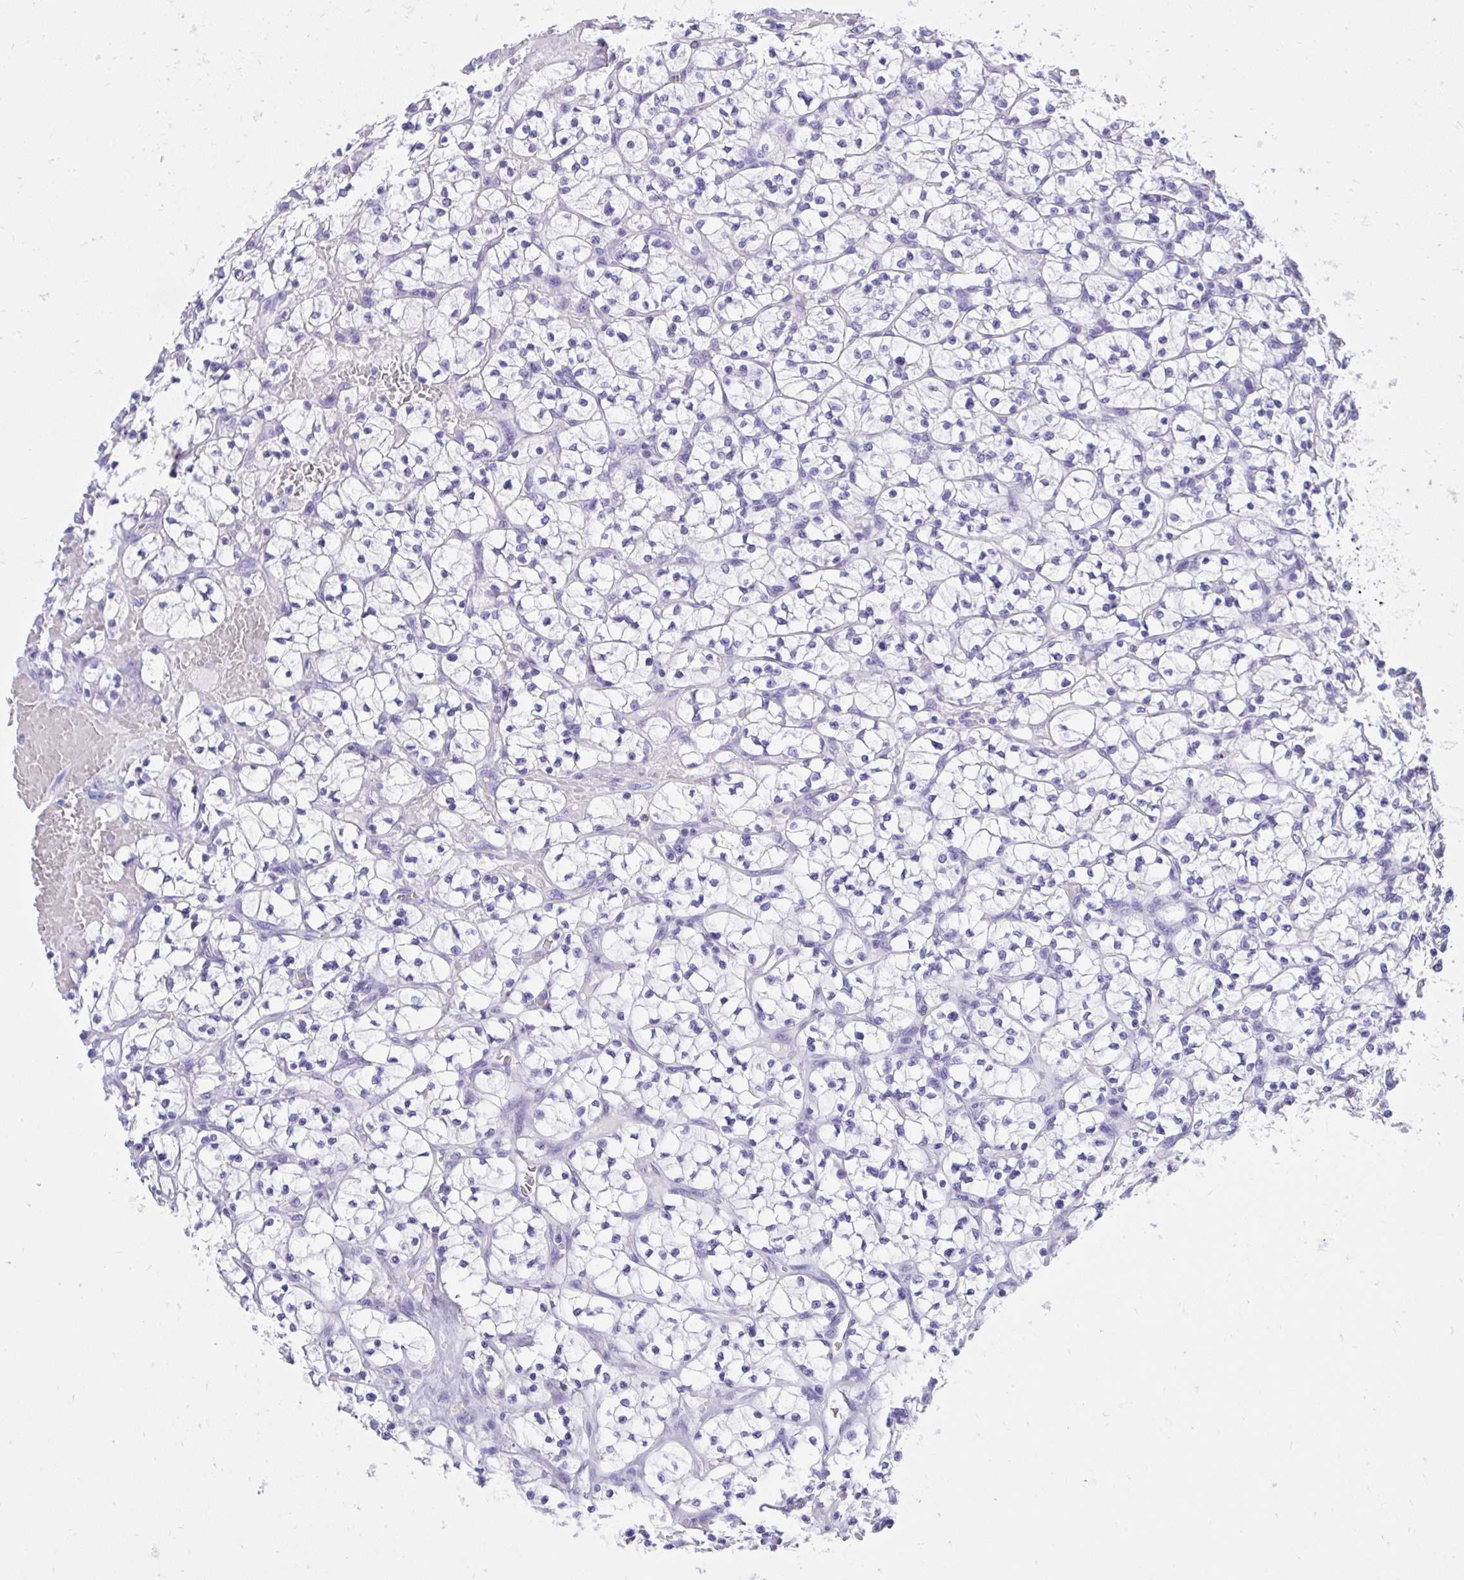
{"staining": {"intensity": "negative", "quantity": "none", "location": "none"}, "tissue": "renal cancer", "cell_type": "Tumor cells", "image_type": "cancer", "snomed": [{"axis": "morphology", "description": "Adenocarcinoma, NOS"}, {"axis": "topography", "description": "Kidney"}], "caption": "Immunohistochemical staining of renal cancer (adenocarcinoma) demonstrates no significant positivity in tumor cells. (Brightfield microscopy of DAB (3,3'-diaminobenzidine) immunohistochemistry at high magnification).", "gene": "KCNN4", "patient": {"sex": "female", "age": 64}}